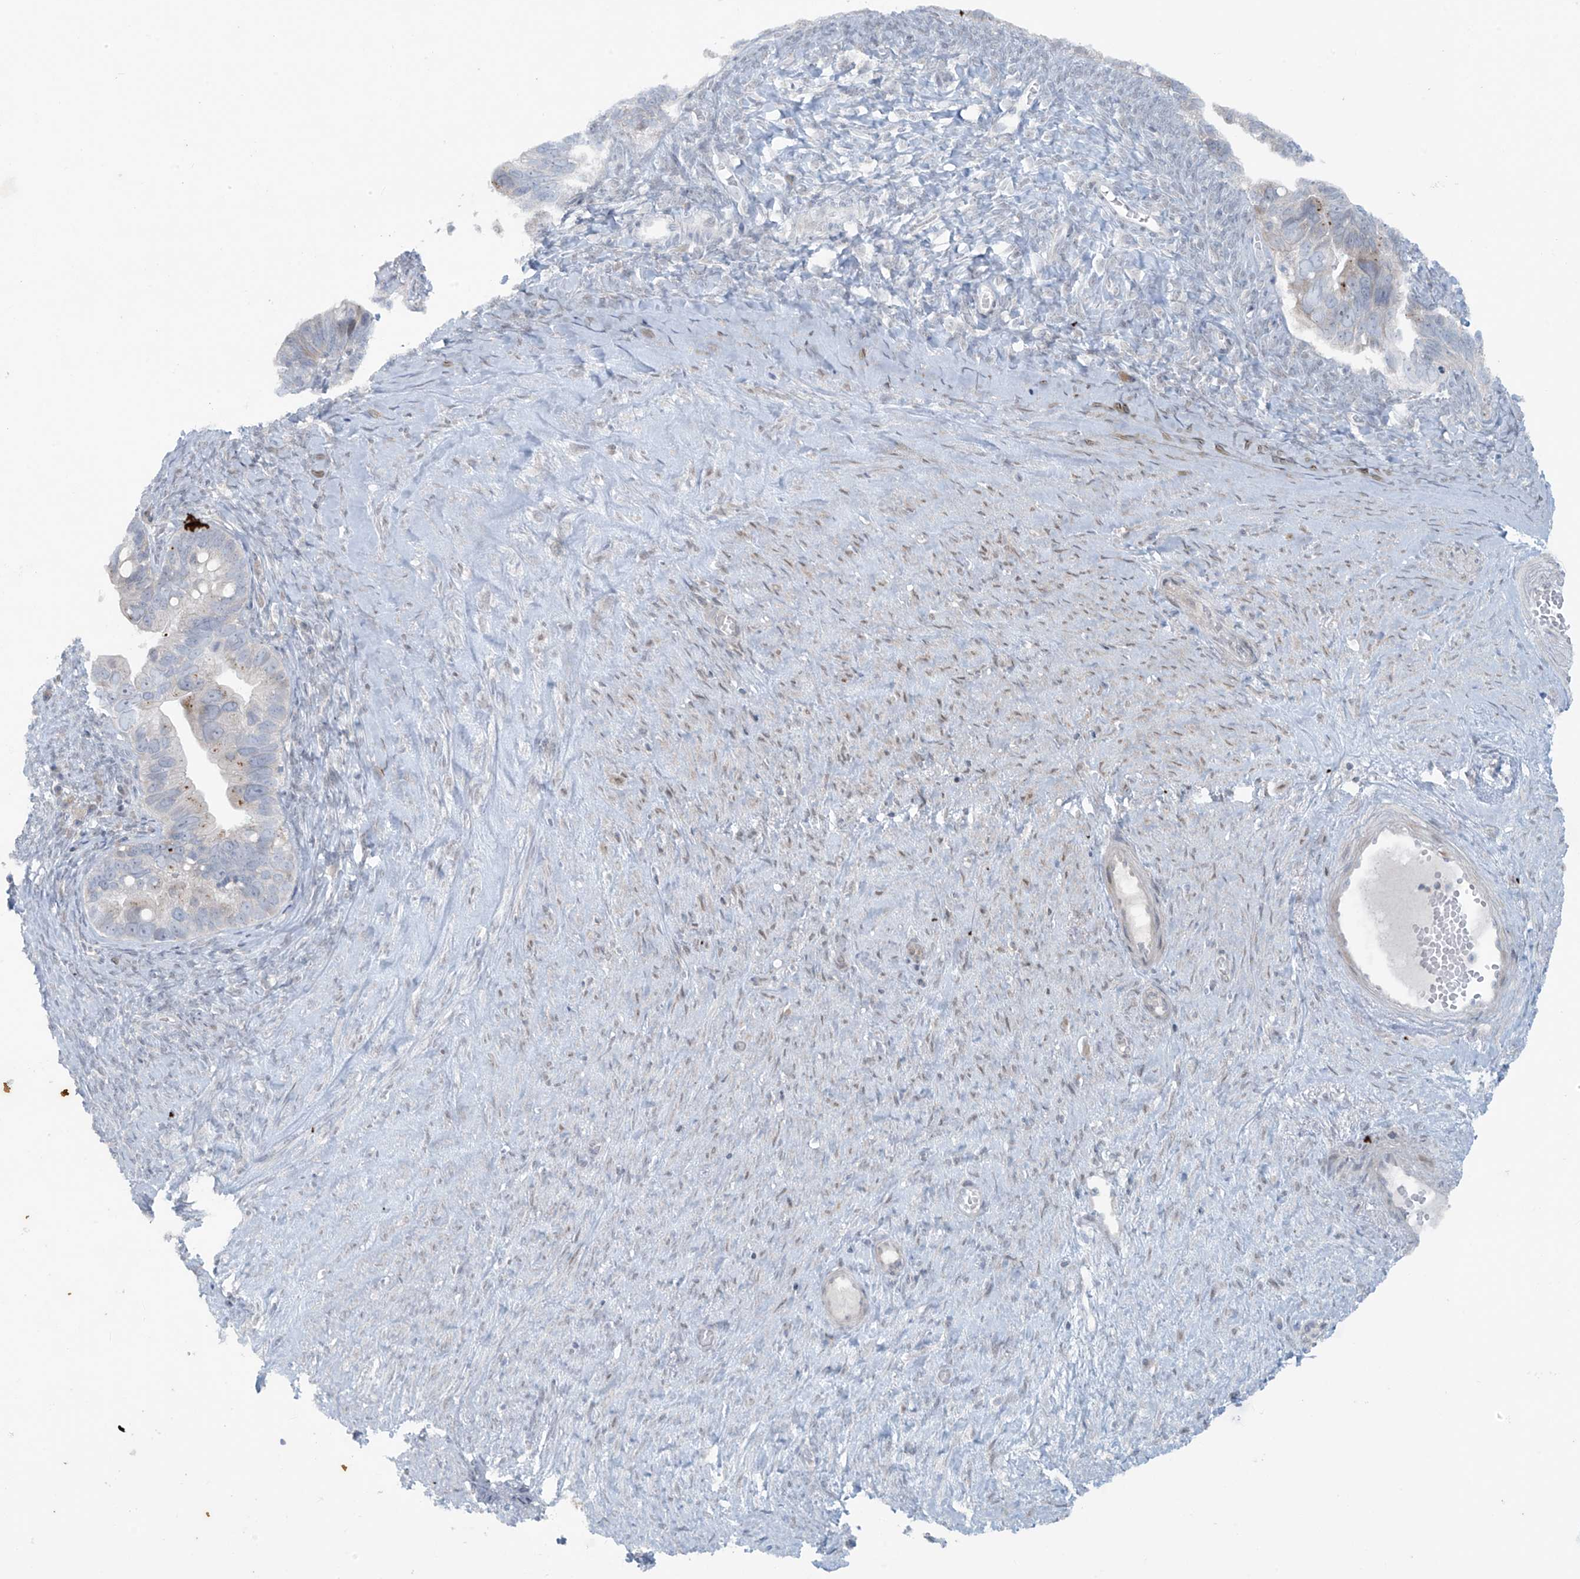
{"staining": {"intensity": "negative", "quantity": "none", "location": "none"}, "tissue": "ovarian cancer", "cell_type": "Tumor cells", "image_type": "cancer", "snomed": [{"axis": "morphology", "description": "Cystadenocarcinoma, serous, NOS"}, {"axis": "topography", "description": "Ovary"}], "caption": "Ovarian cancer was stained to show a protein in brown. There is no significant positivity in tumor cells.", "gene": "PPAT", "patient": {"sex": "female", "age": 56}}